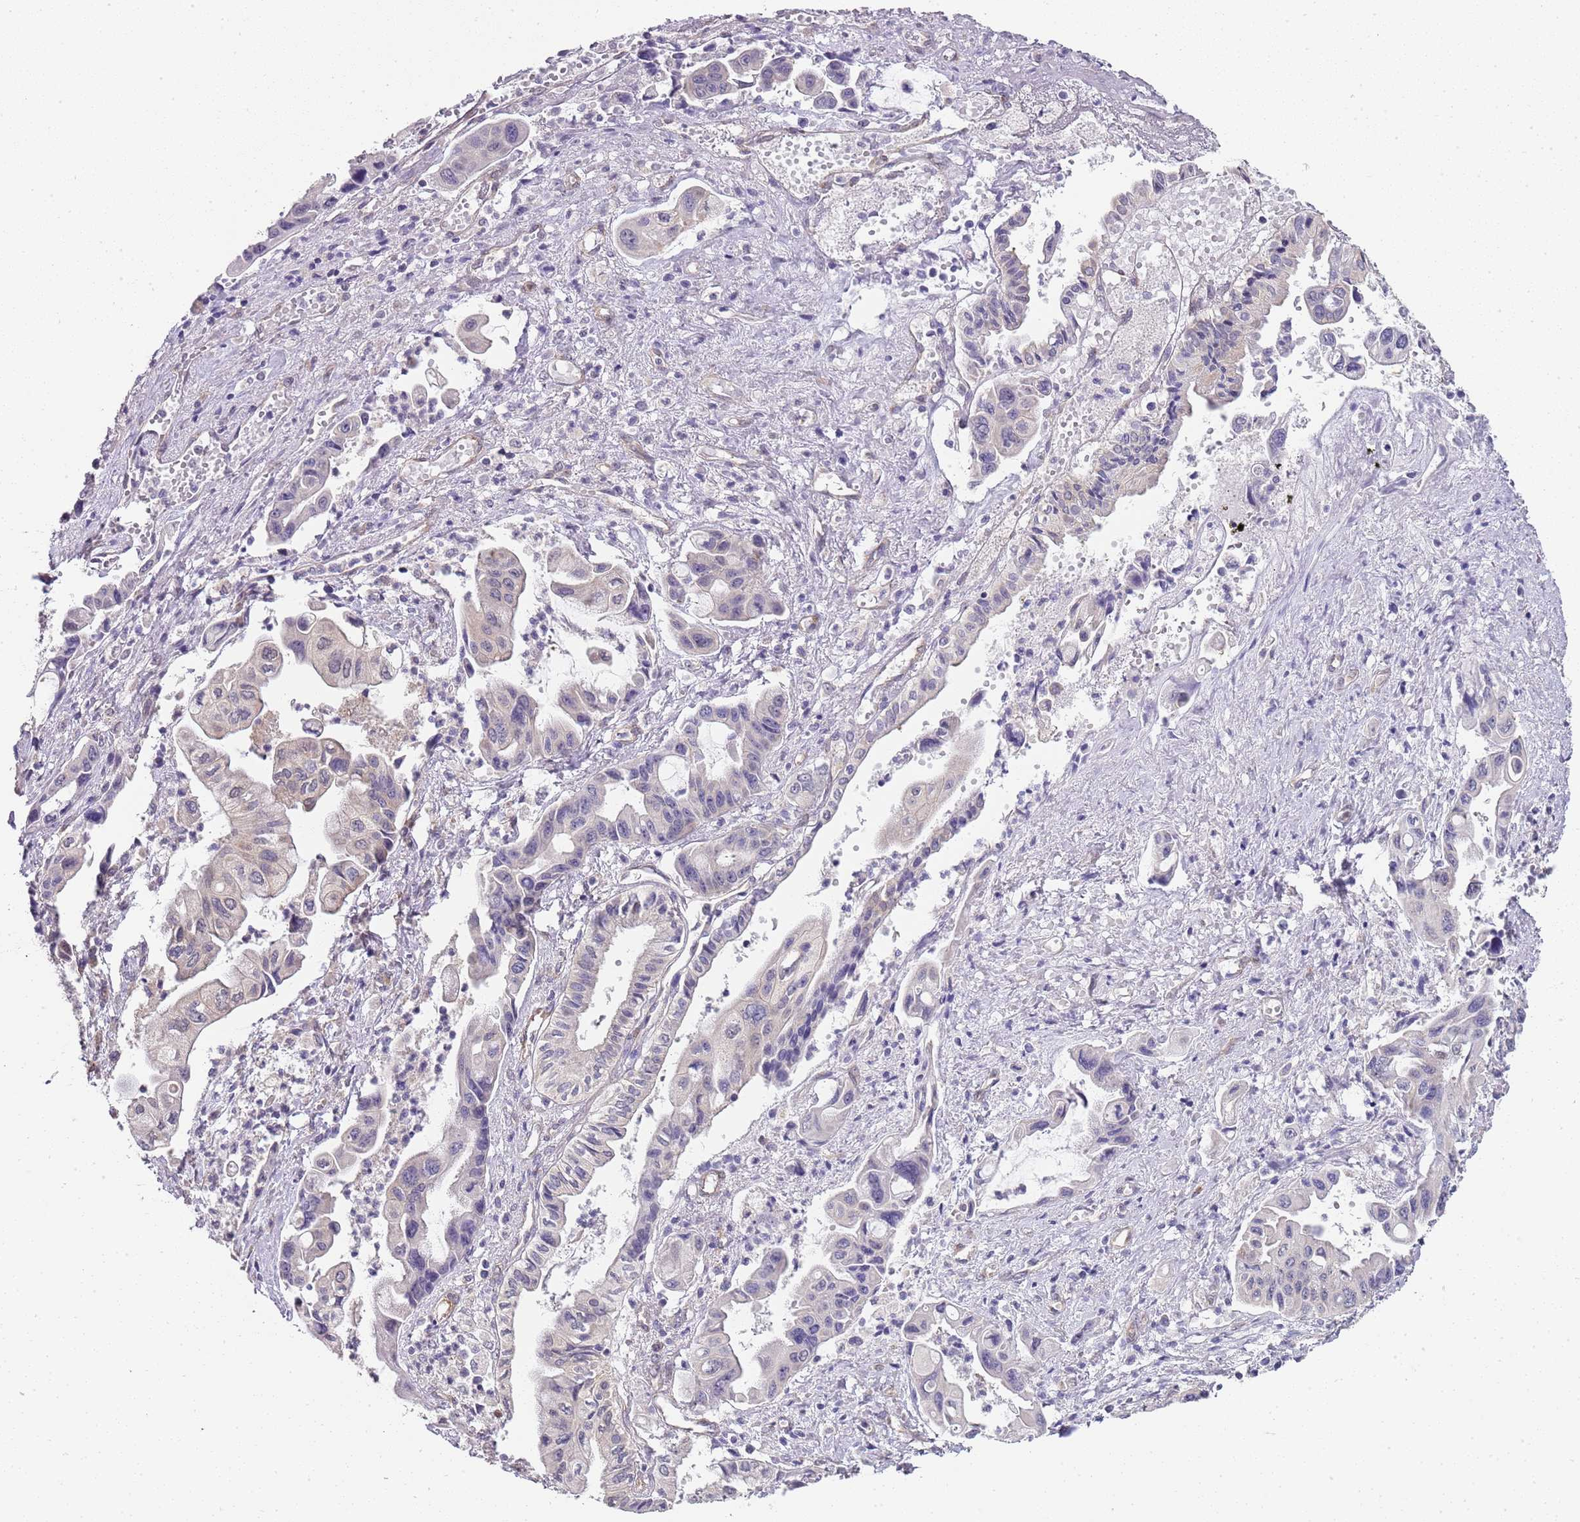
{"staining": {"intensity": "negative", "quantity": "none", "location": "none"}, "tissue": "pancreatic cancer", "cell_type": "Tumor cells", "image_type": "cancer", "snomed": [{"axis": "morphology", "description": "Adenocarcinoma, NOS"}, {"axis": "topography", "description": "Pancreas"}], "caption": "IHC of human pancreatic adenocarcinoma displays no staining in tumor cells. (Stains: DAB (3,3'-diaminobenzidine) immunohistochemistry (IHC) with hematoxylin counter stain, Microscopy: brightfield microscopy at high magnification).", "gene": "TBC1D9", "patient": {"sex": "female", "age": 50}}